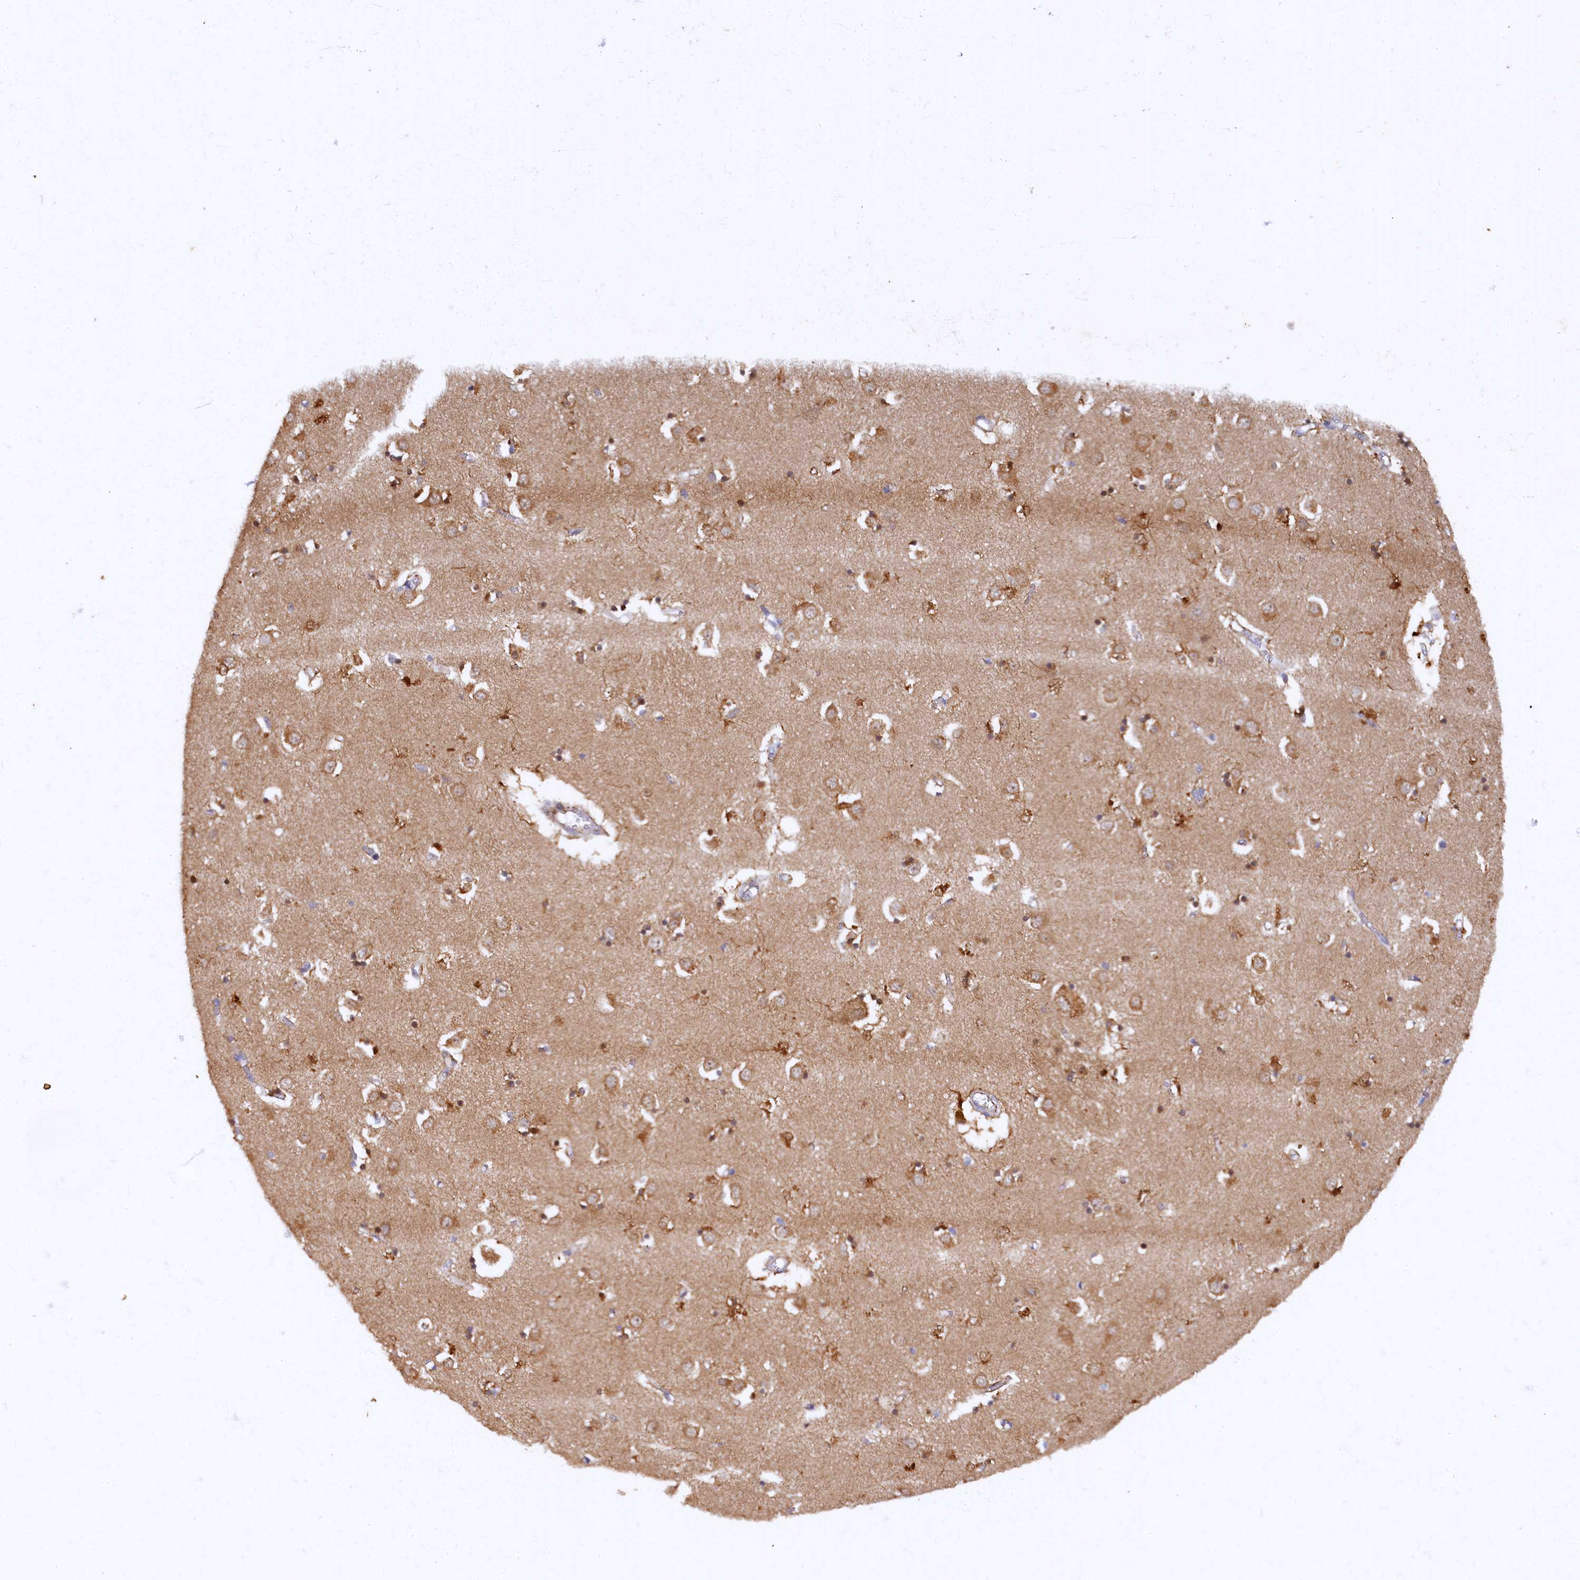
{"staining": {"intensity": "strong", "quantity": "25%-75%", "location": "cytoplasmic/membranous"}, "tissue": "caudate", "cell_type": "Glial cells", "image_type": "normal", "snomed": [{"axis": "morphology", "description": "Normal tissue, NOS"}, {"axis": "topography", "description": "Lateral ventricle wall"}], "caption": "Protein staining of unremarkable caudate displays strong cytoplasmic/membranous expression in about 25%-75% of glial cells. (brown staining indicates protein expression, while blue staining denotes nuclei).", "gene": "ARL11", "patient": {"sex": "male", "age": 70}}